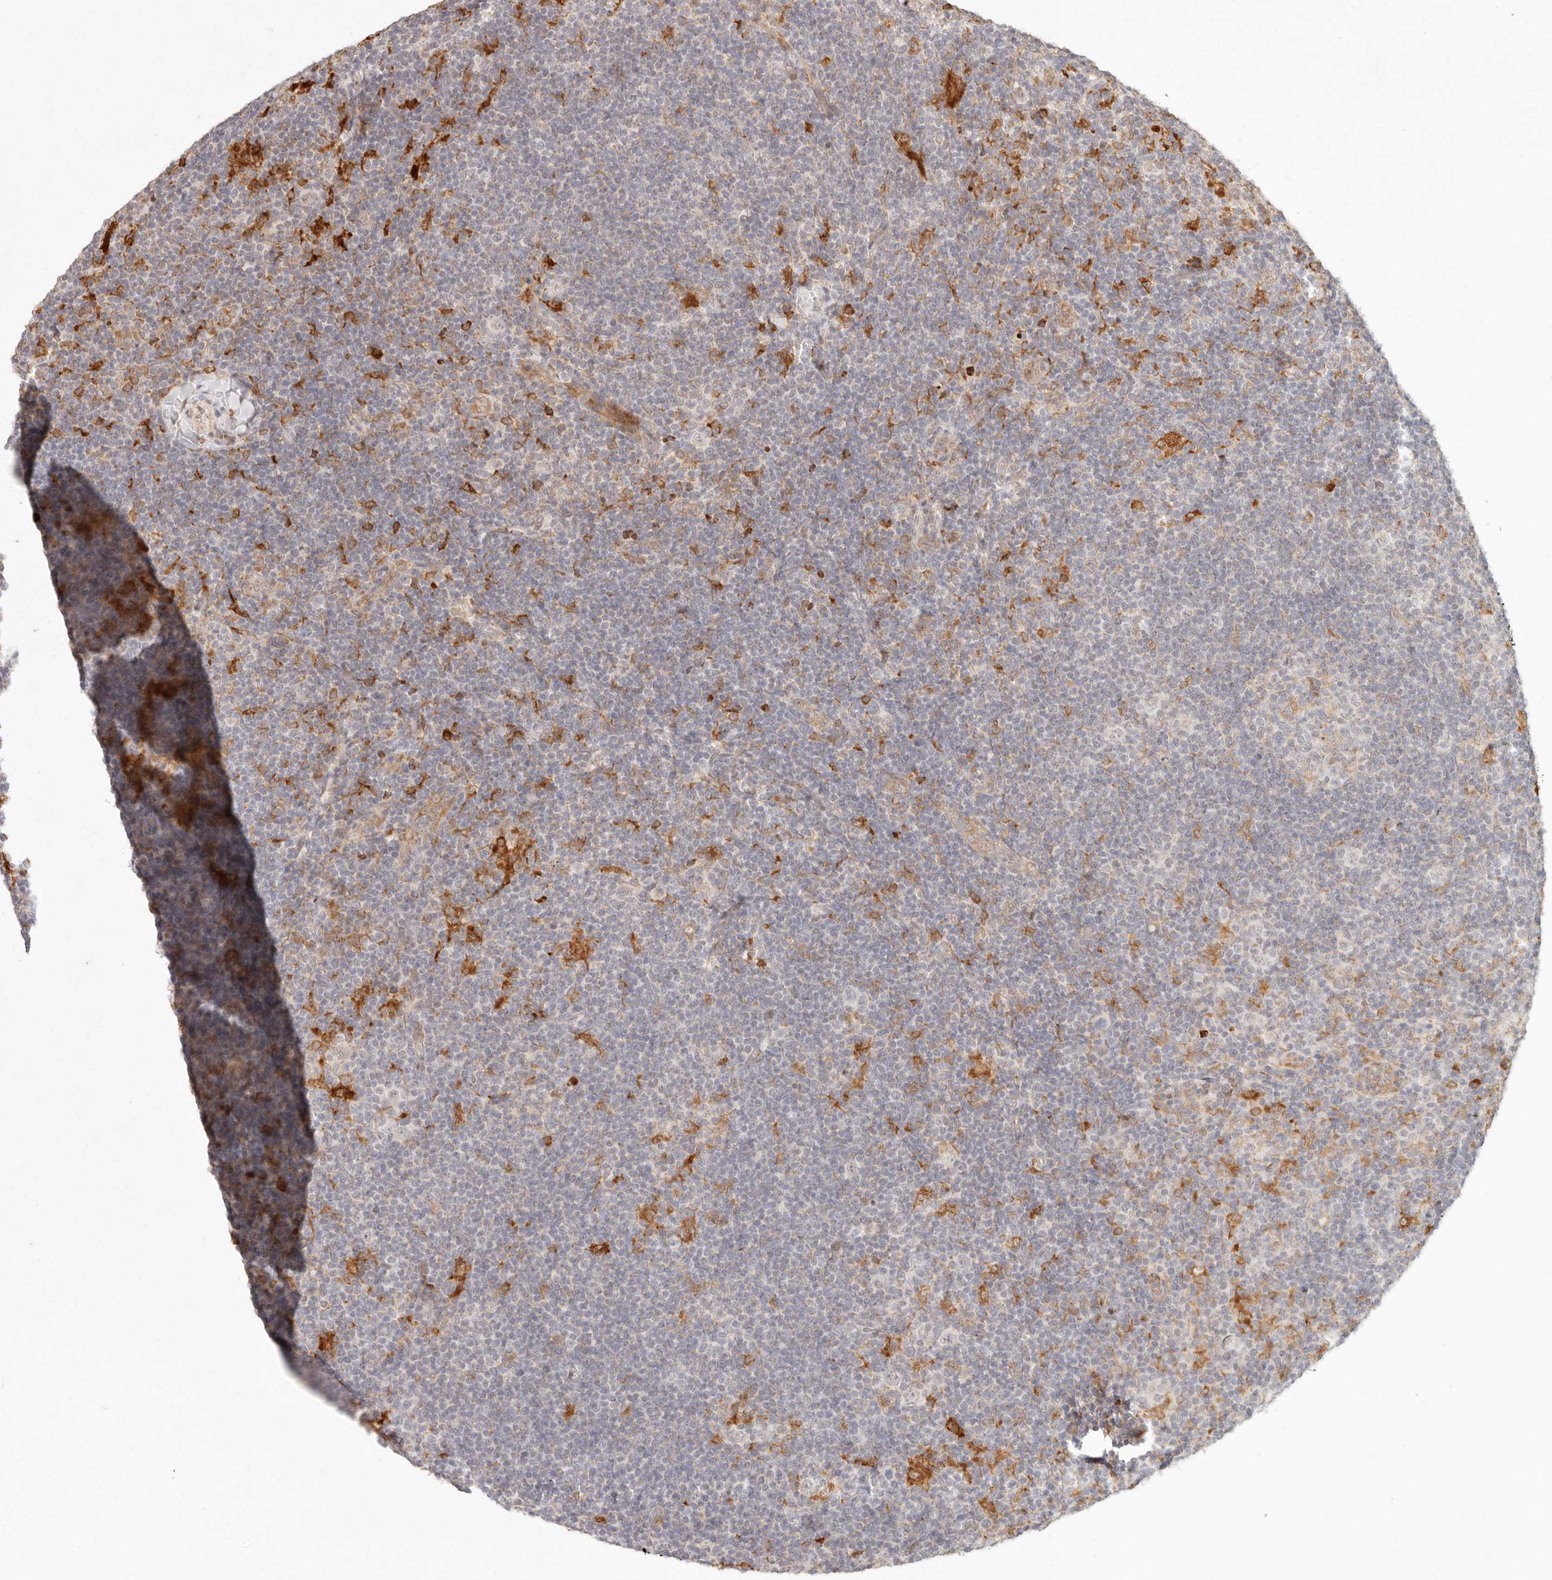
{"staining": {"intensity": "negative", "quantity": "none", "location": "none"}, "tissue": "lymphoma", "cell_type": "Tumor cells", "image_type": "cancer", "snomed": [{"axis": "morphology", "description": "Hodgkin's disease, NOS"}, {"axis": "topography", "description": "Lymph node"}], "caption": "An image of Hodgkin's disease stained for a protein reveals no brown staining in tumor cells.", "gene": "C1orf127", "patient": {"sex": "female", "age": 57}}